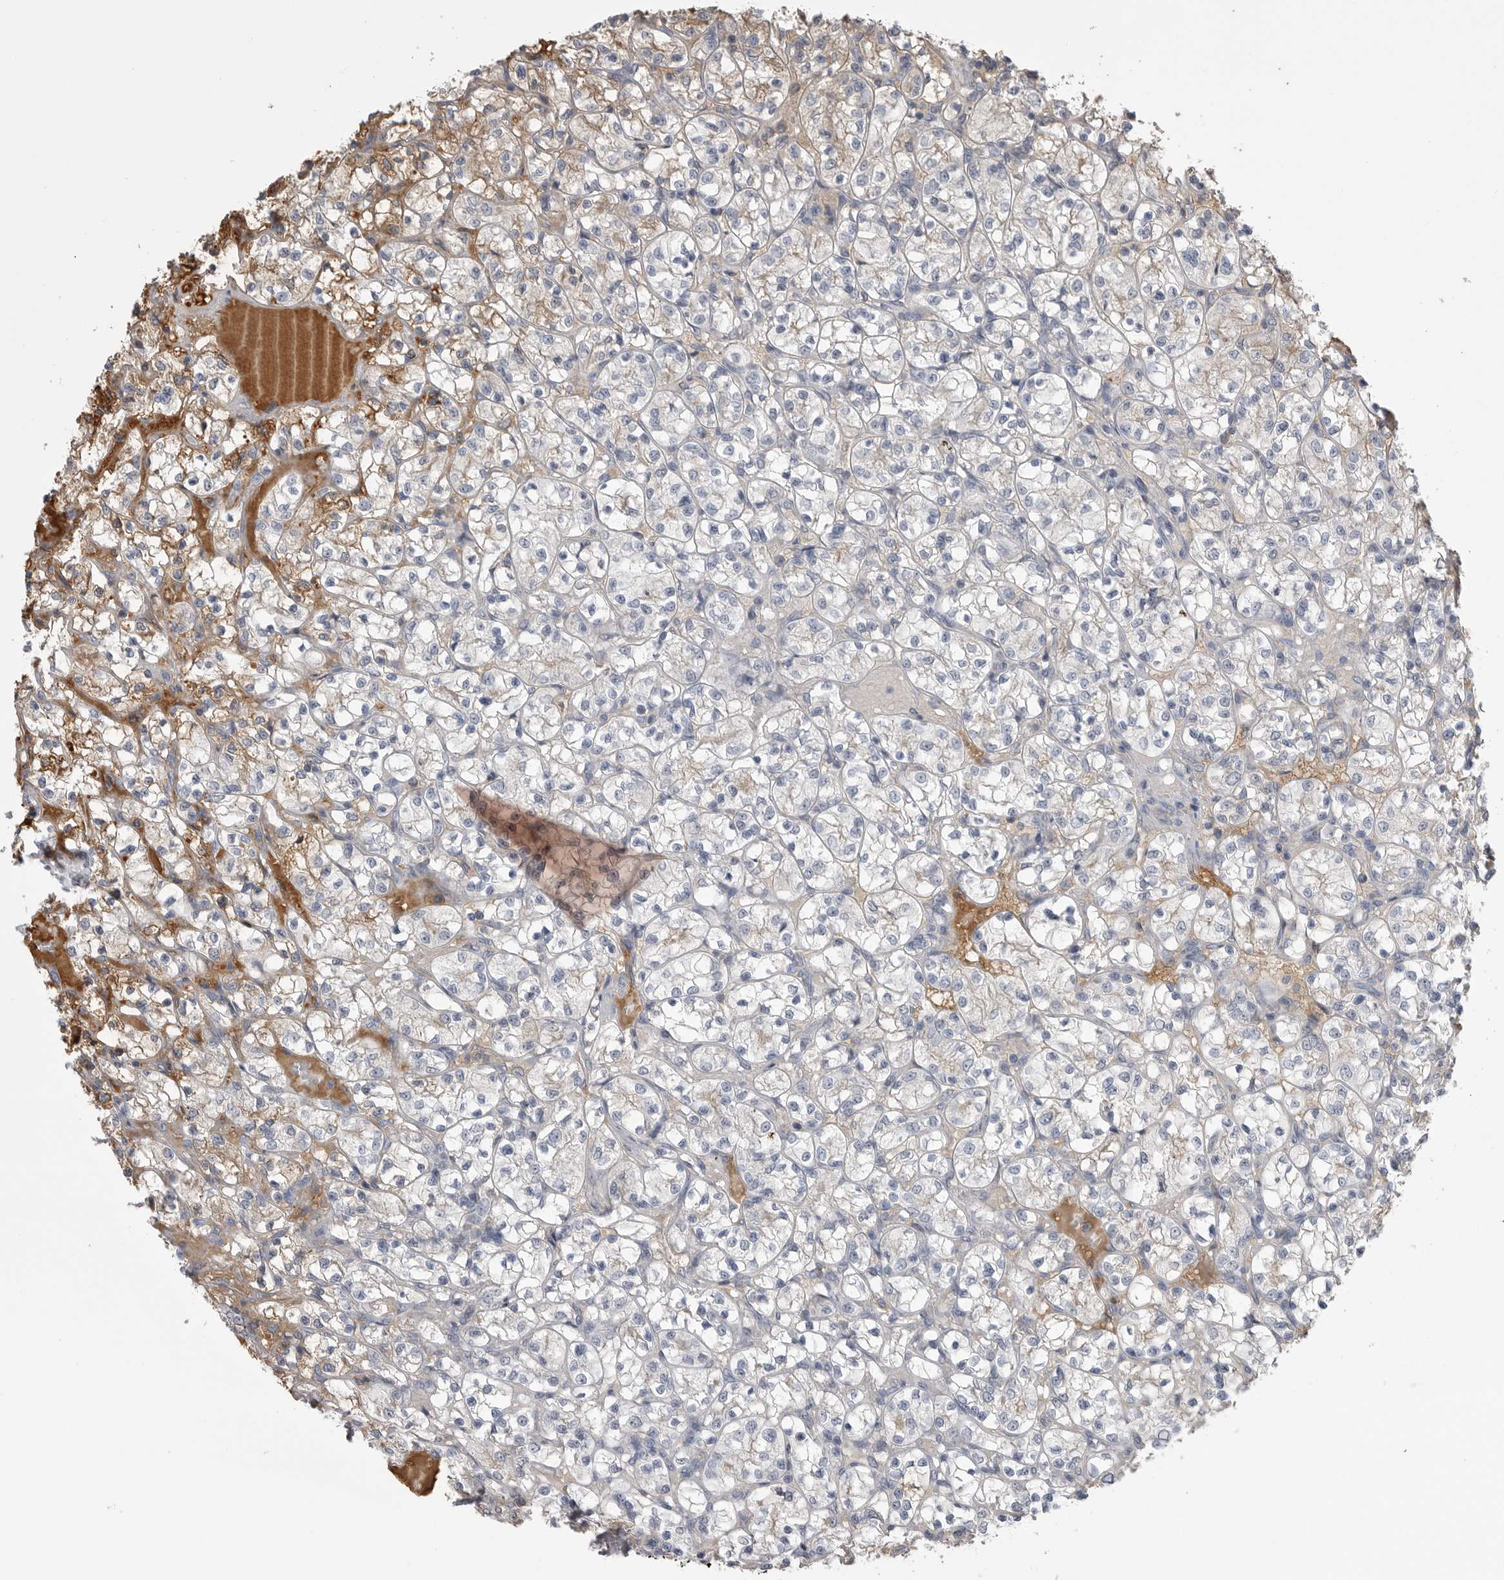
{"staining": {"intensity": "moderate", "quantity": "25%-75%", "location": "cytoplasmic/membranous"}, "tissue": "renal cancer", "cell_type": "Tumor cells", "image_type": "cancer", "snomed": [{"axis": "morphology", "description": "Adenocarcinoma, NOS"}, {"axis": "topography", "description": "Kidney"}], "caption": "DAB immunohistochemical staining of renal adenocarcinoma exhibits moderate cytoplasmic/membranous protein staining in approximately 25%-75% of tumor cells.", "gene": "AHSG", "patient": {"sex": "female", "age": 69}}